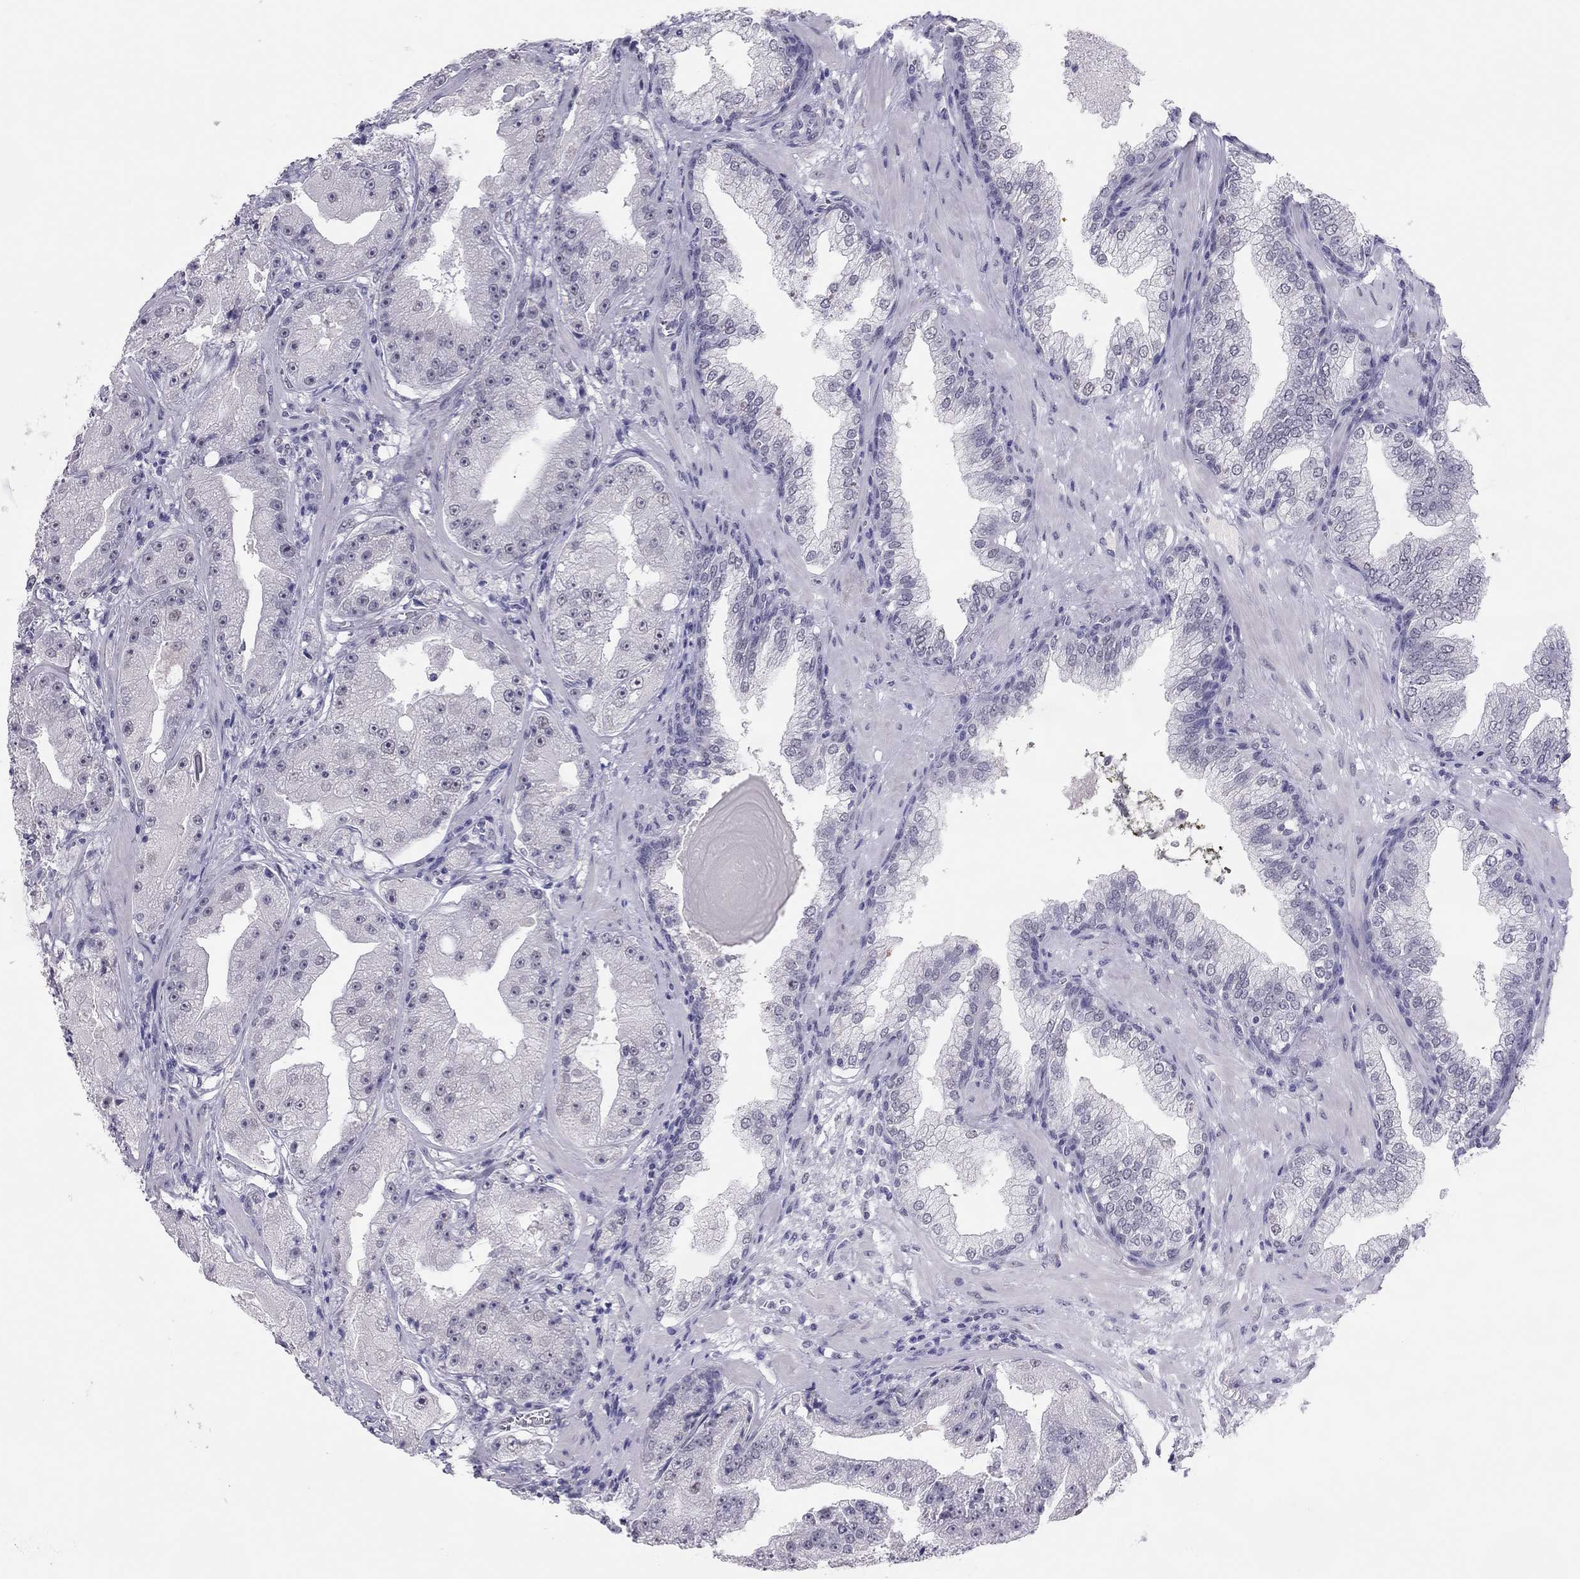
{"staining": {"intensity": "weak", "quantity": "<25%", "location": "nuclear"}, "tissue": "prostate cancer", "cell_type": "Tumor cells", "image_type": "cancer", "snomed": [{"axis": "morphology", "description": "Adenocarcinoma, Low grade"}, {"axis": "topography", "description": "Prostate"}], "caption": "Histopathology image shows no protein positivity in tumor cells of low-grade adenocarcinoma (prostate) tissue.", "gene": "PHOX2A", "patient": {"sex": "male", "age": 62}}